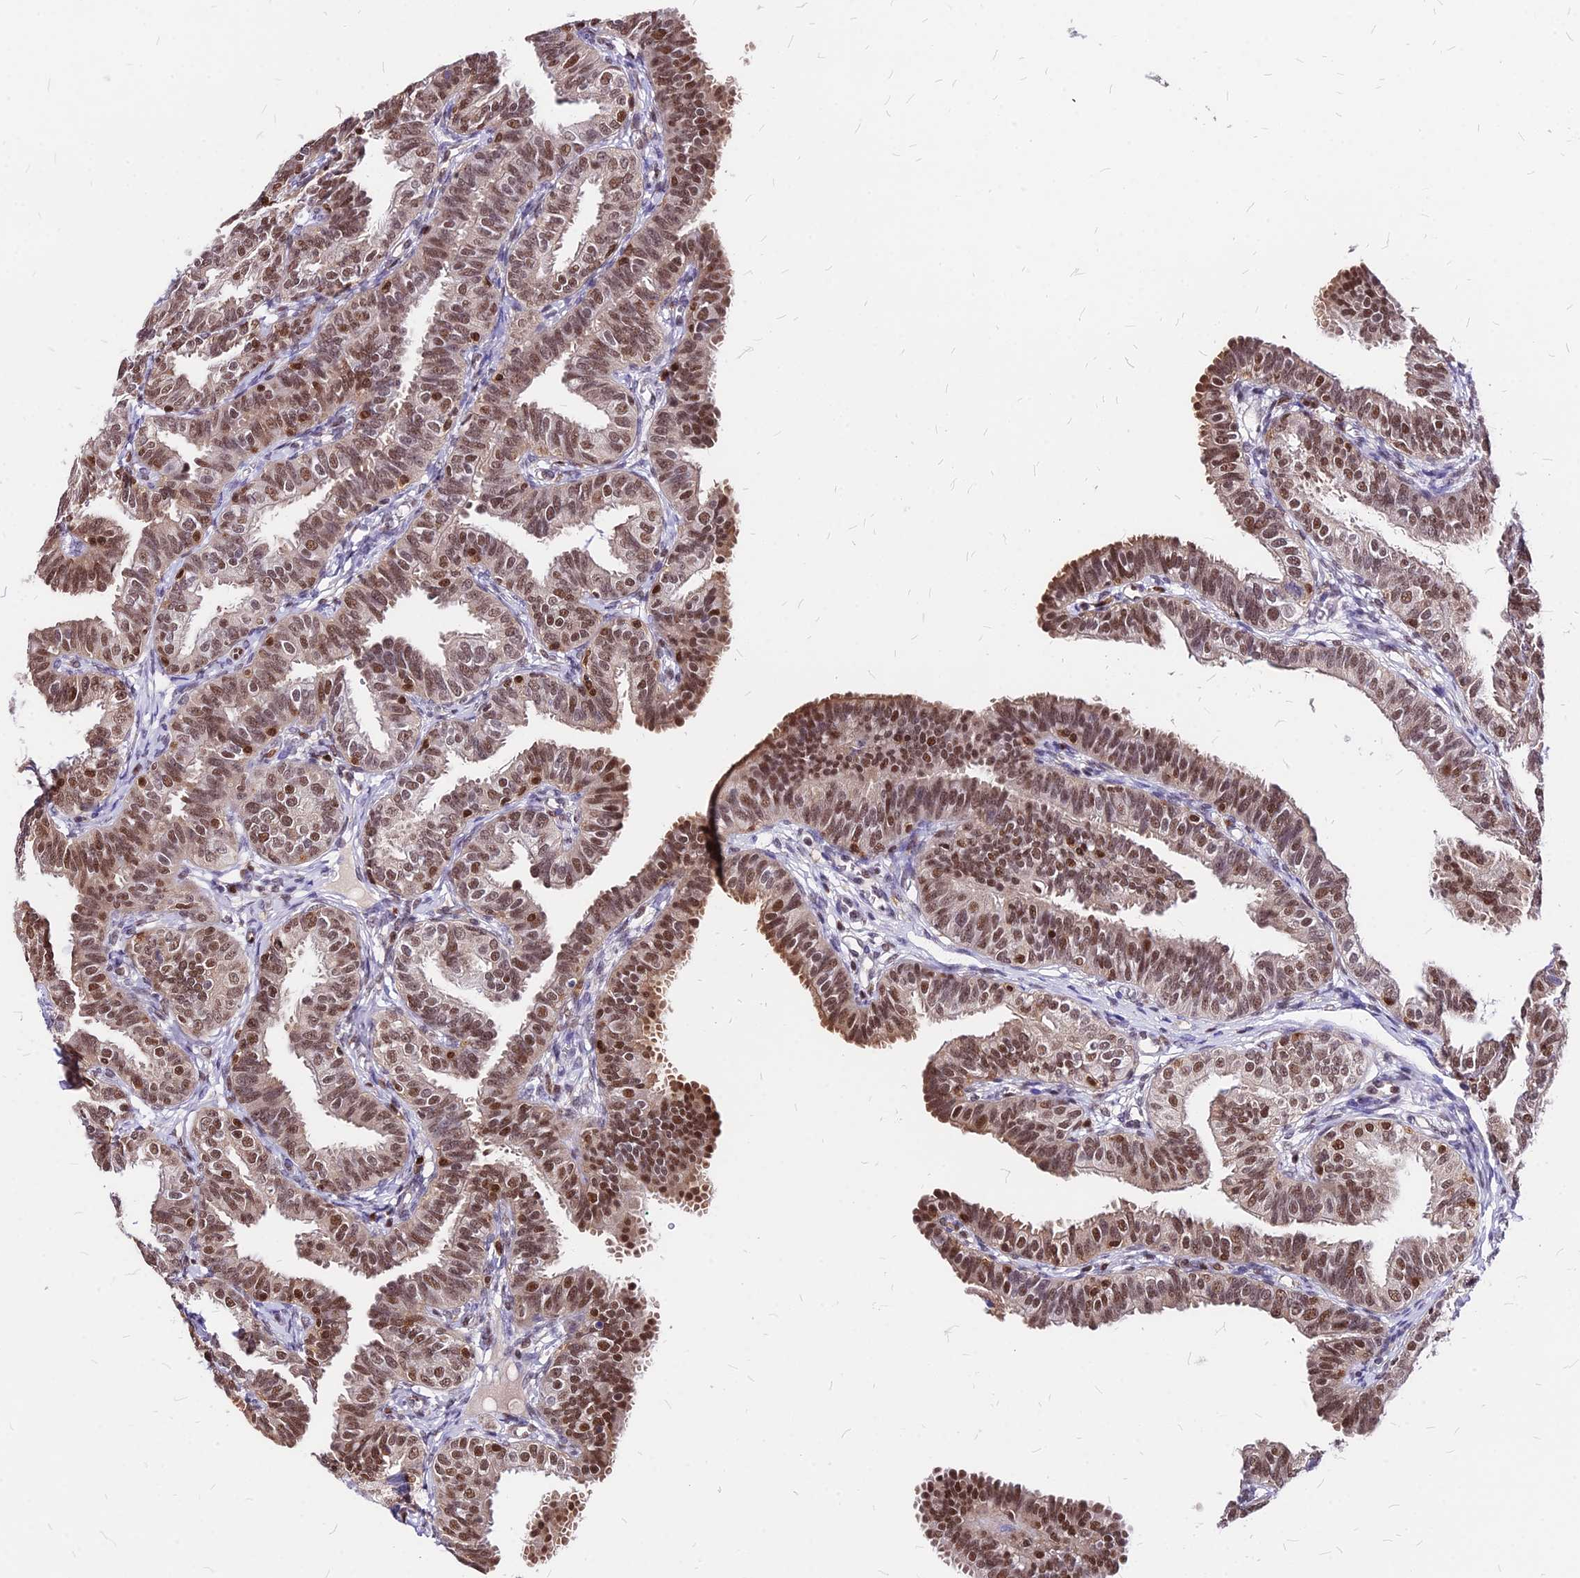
{"staining": {"intensity": "moderate", "quantity": "25%-75%", "location": "nuclear"}, "tissue": "fallopian tube", "cell_type": "Glandular cells", "image_type": "normal", "snomed": [{"axis": "morphology", "description": "Normal tissue, NOS"}, {"axis": "topography", "description": "Fallopian tube"}], "caption": "This micrograph displays immunohistochemistry staining of unremarkable human fallopian tube, with medium moderate nuclear positivity in approximately 25%-75% of glandular cells.", "gene": "PAXX", "patient": {"sex": "female", "age": 35}}